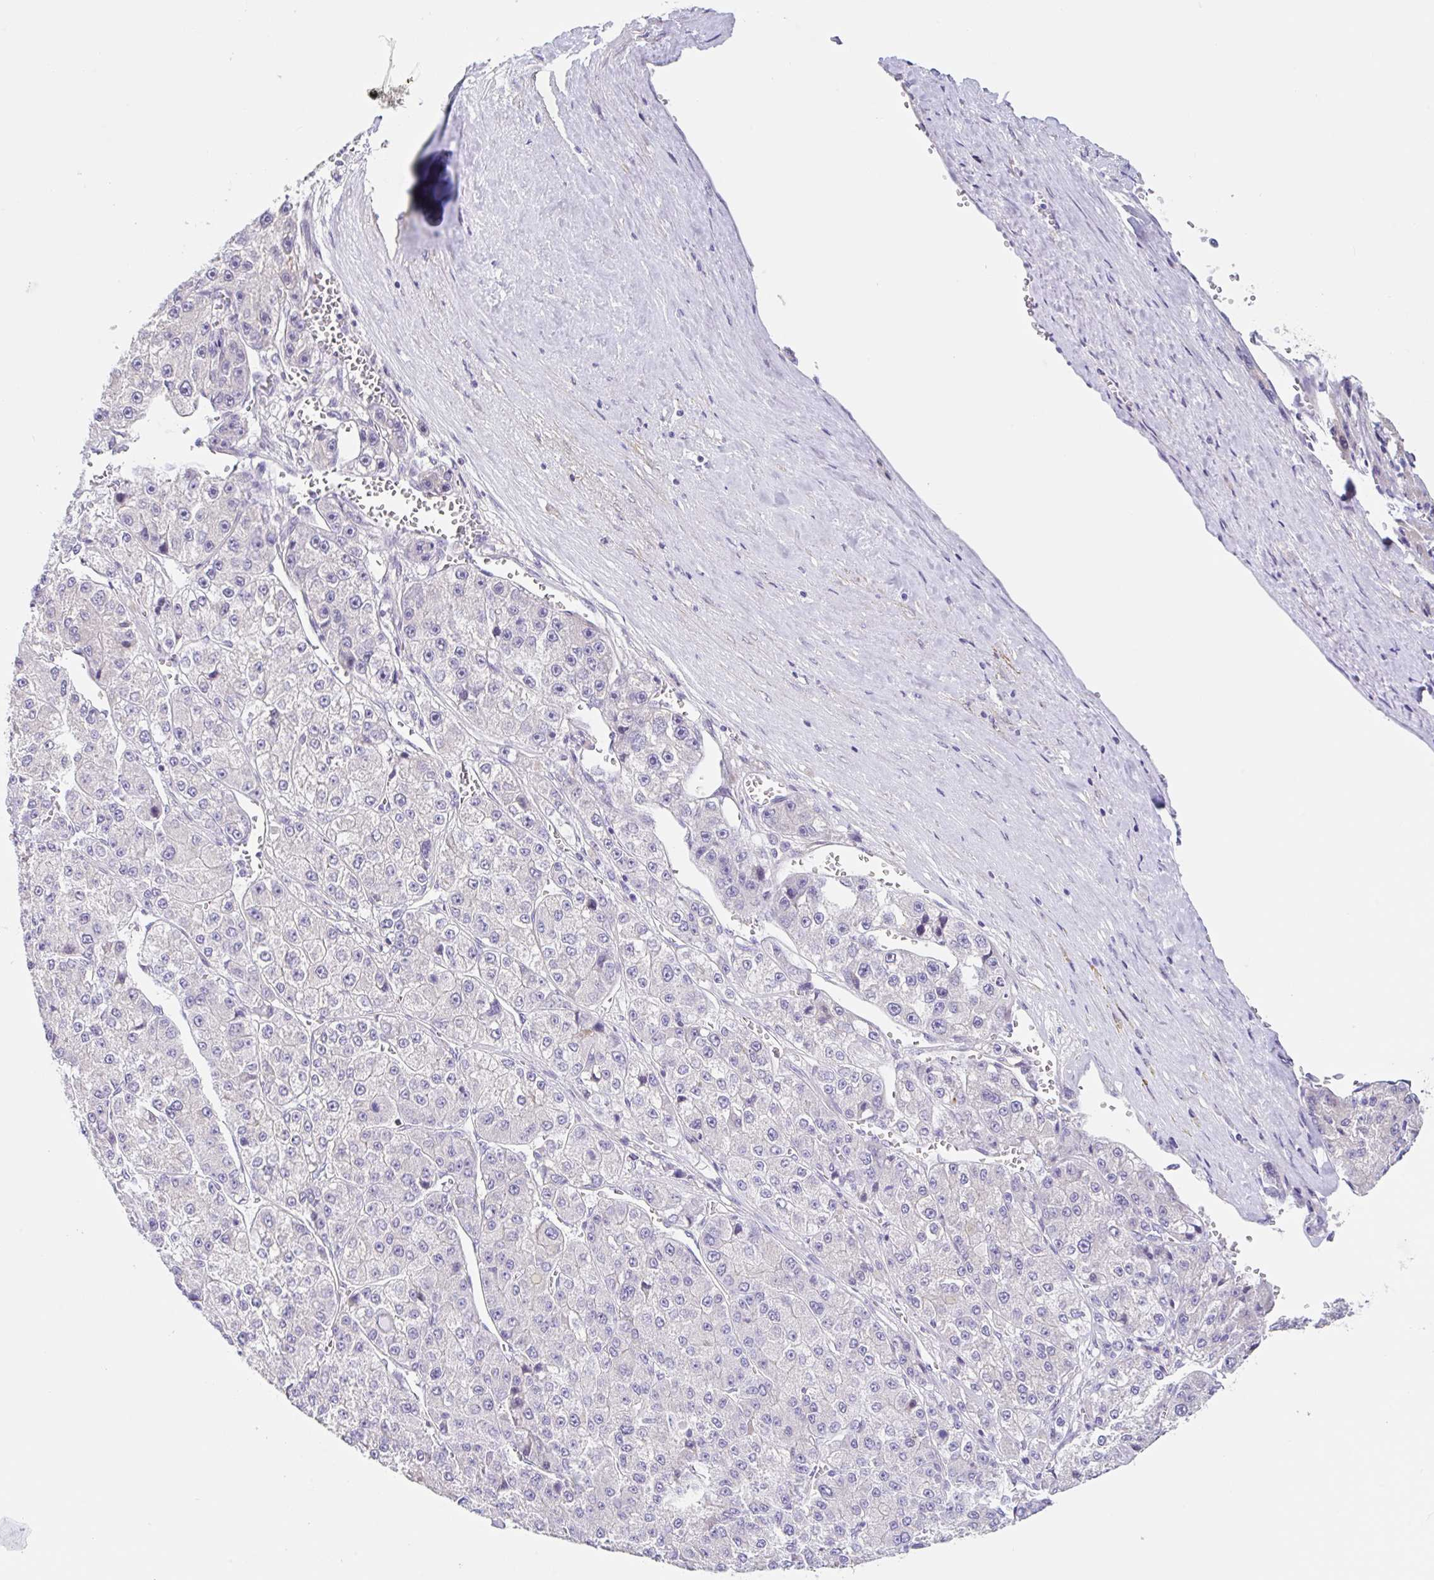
{"staining": {"intensity": "negative", "quantity": "none", "location": "none"}, "tissue": "liver cancer", "cell_type": "Tumor cells", "image_type": "cancer", "snomed": [{"axis": "morphology", "description": "Carcinoma, Hepatocellular, NOS"}, {"axis": "topography", "description": "Liver"}], "caption": "This photomicrograph is of liver cancer (hepatocellular carcinoma) stained with immunohistochemistry (IHC) to label a protein in brown with the nuclei are counter-stained blue. There is no positivity in tumor cells.", "gene": "DCAF17", "patient": {"sex": "female", "age": 73}}